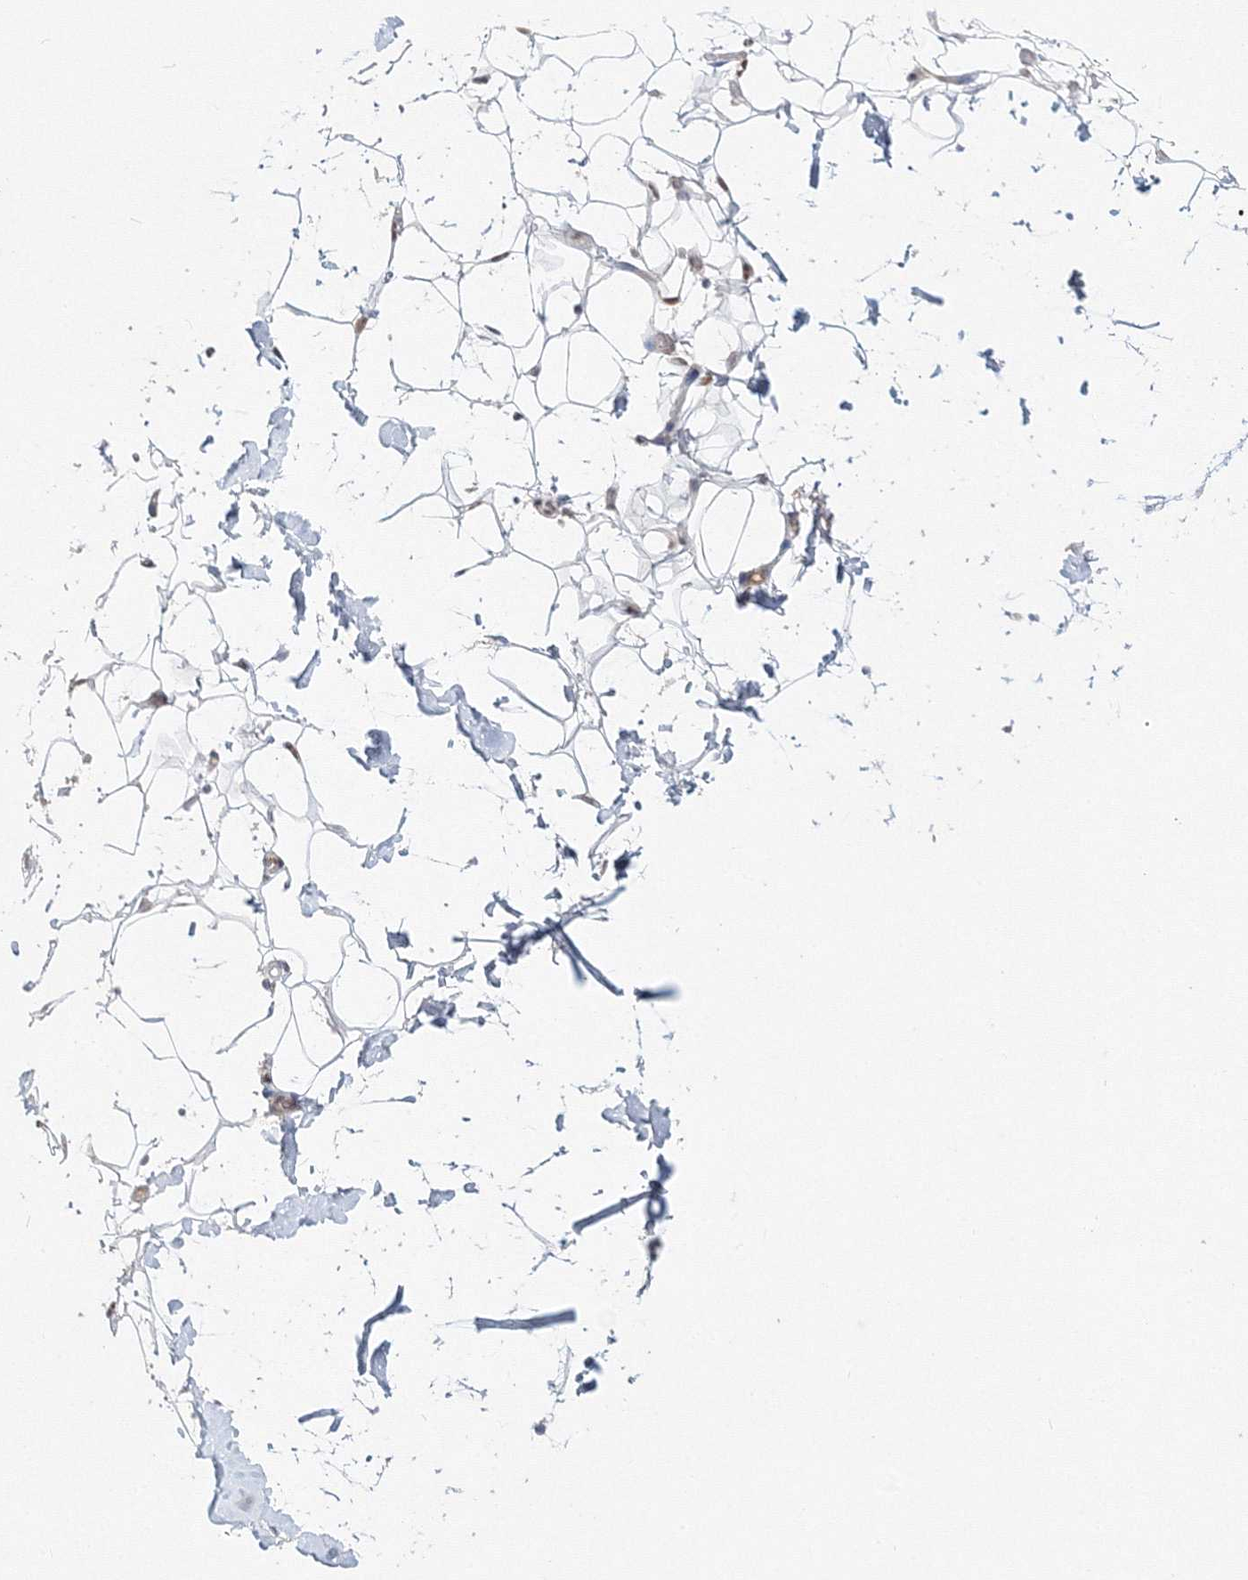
{"staining": {"intensity": "moderate", "quantity": "25%-75%", "location": "nuclear"}, "tissue": "adipose tissue", "cell_type": "Adipocytes", "image_type": "normal", "snomed": [{"axis": "morphology", "description": "Normal tissue, NOS"}, {"axis": "topography", "description": "Breast"}], "caption": "Immunohistochemical staining of unremarkable adipose tissue exhibits medium levels of moderate nuclear positivity in approximately 25%-75% of adipocytes.", "gene": "IWS1", "patient": {"sex": "female", "age": 26}}